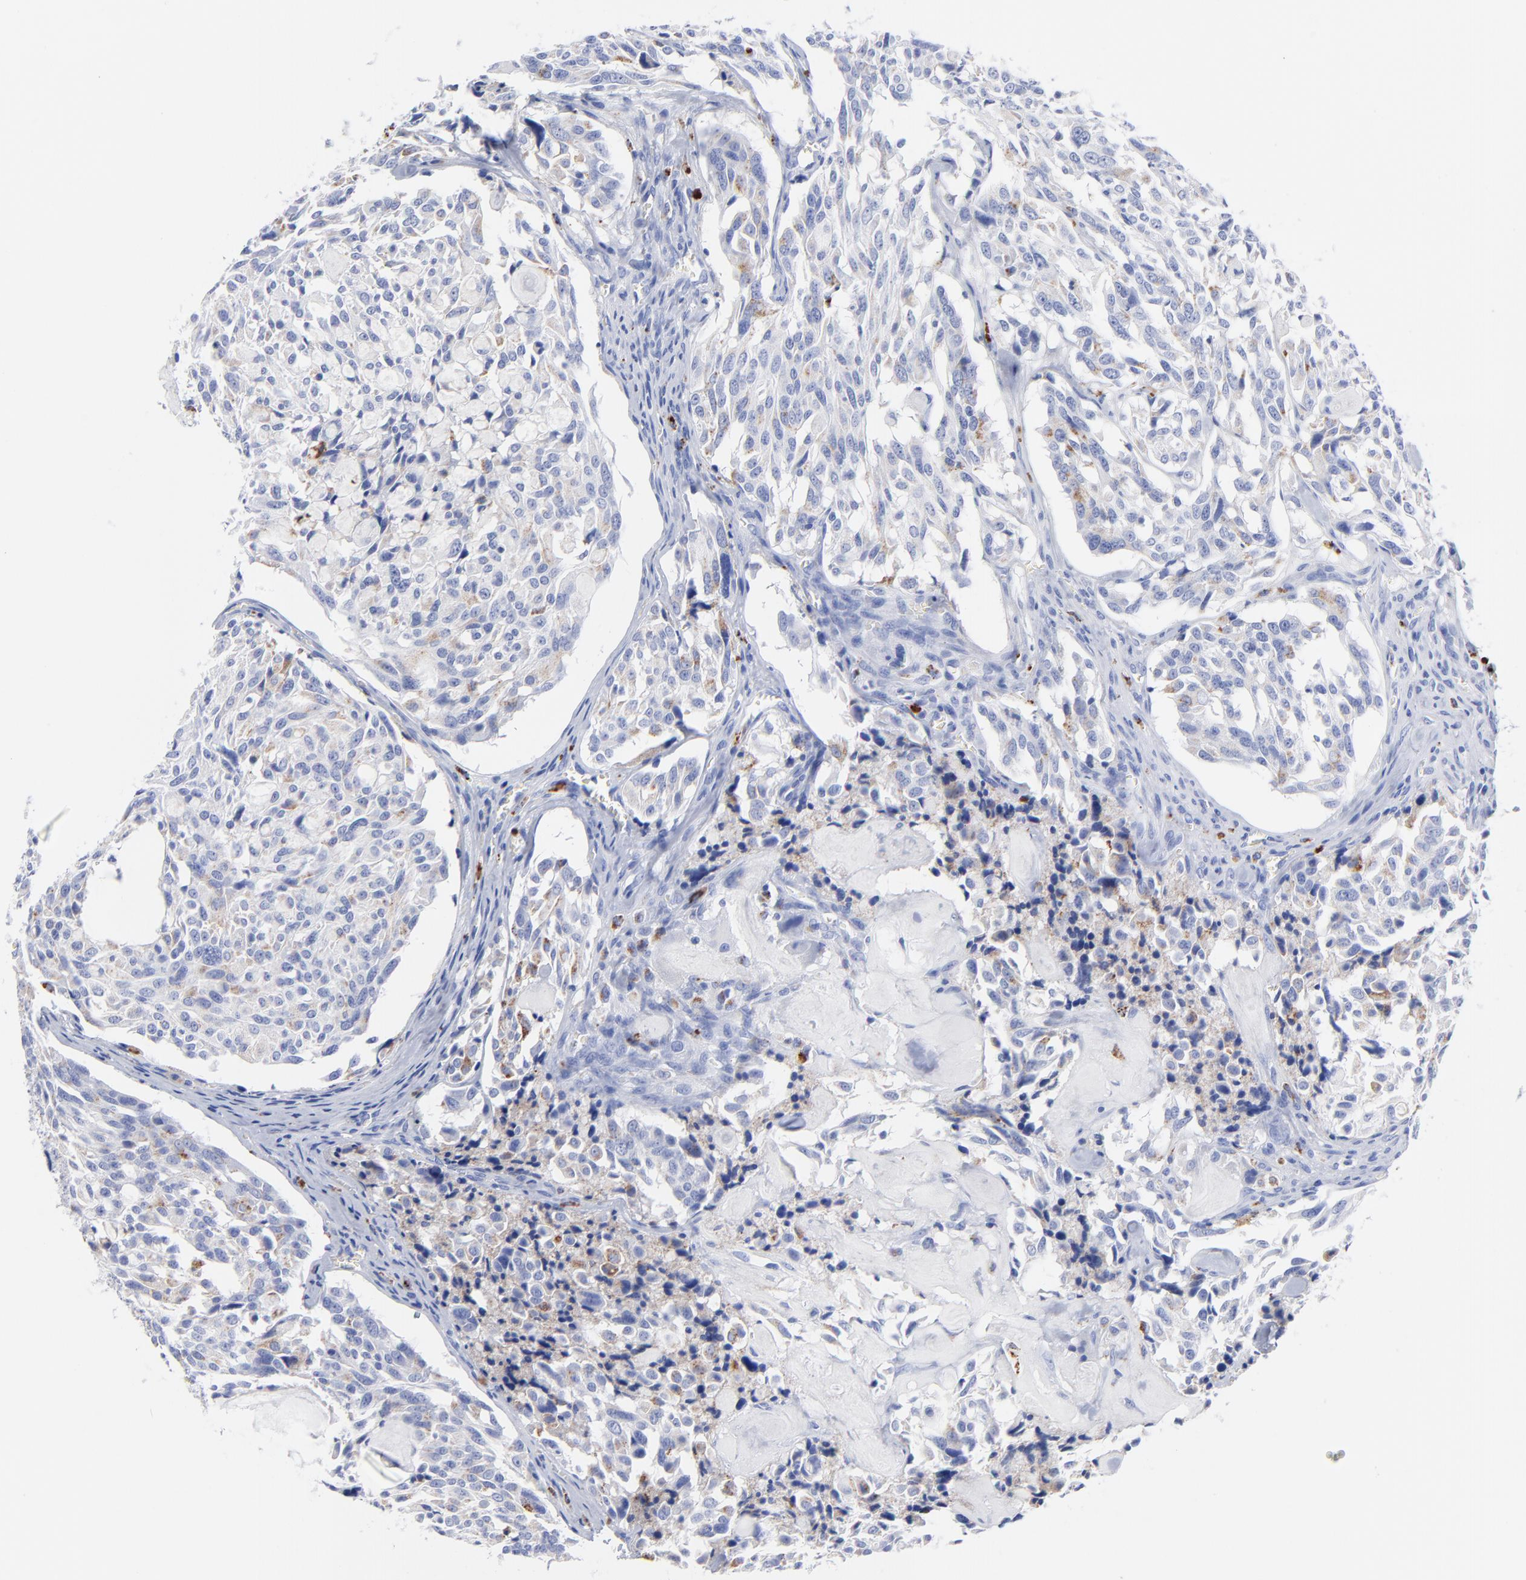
{"staining": {"intensity": "weak", "quantity": "<25%", "location": "cytoplasmic/membranous"}, "tissue": "thyroid cancer", "cell_type": "Tumor cells", "image_type": "cancer", "snomed": [{"axis": "morphology", "description": "Carcinoma, NOS"}, {"axis": "morphology", "description": "Carcinoid, malignant, NOS"}, {"axis": "topography", "description": "Thyroid gland"}], "caption": "The image exhibits no staining of tumor cells in thyroid cancer.", "gene": "CPVL", "patient": {"sex": "male", "age": 33}}